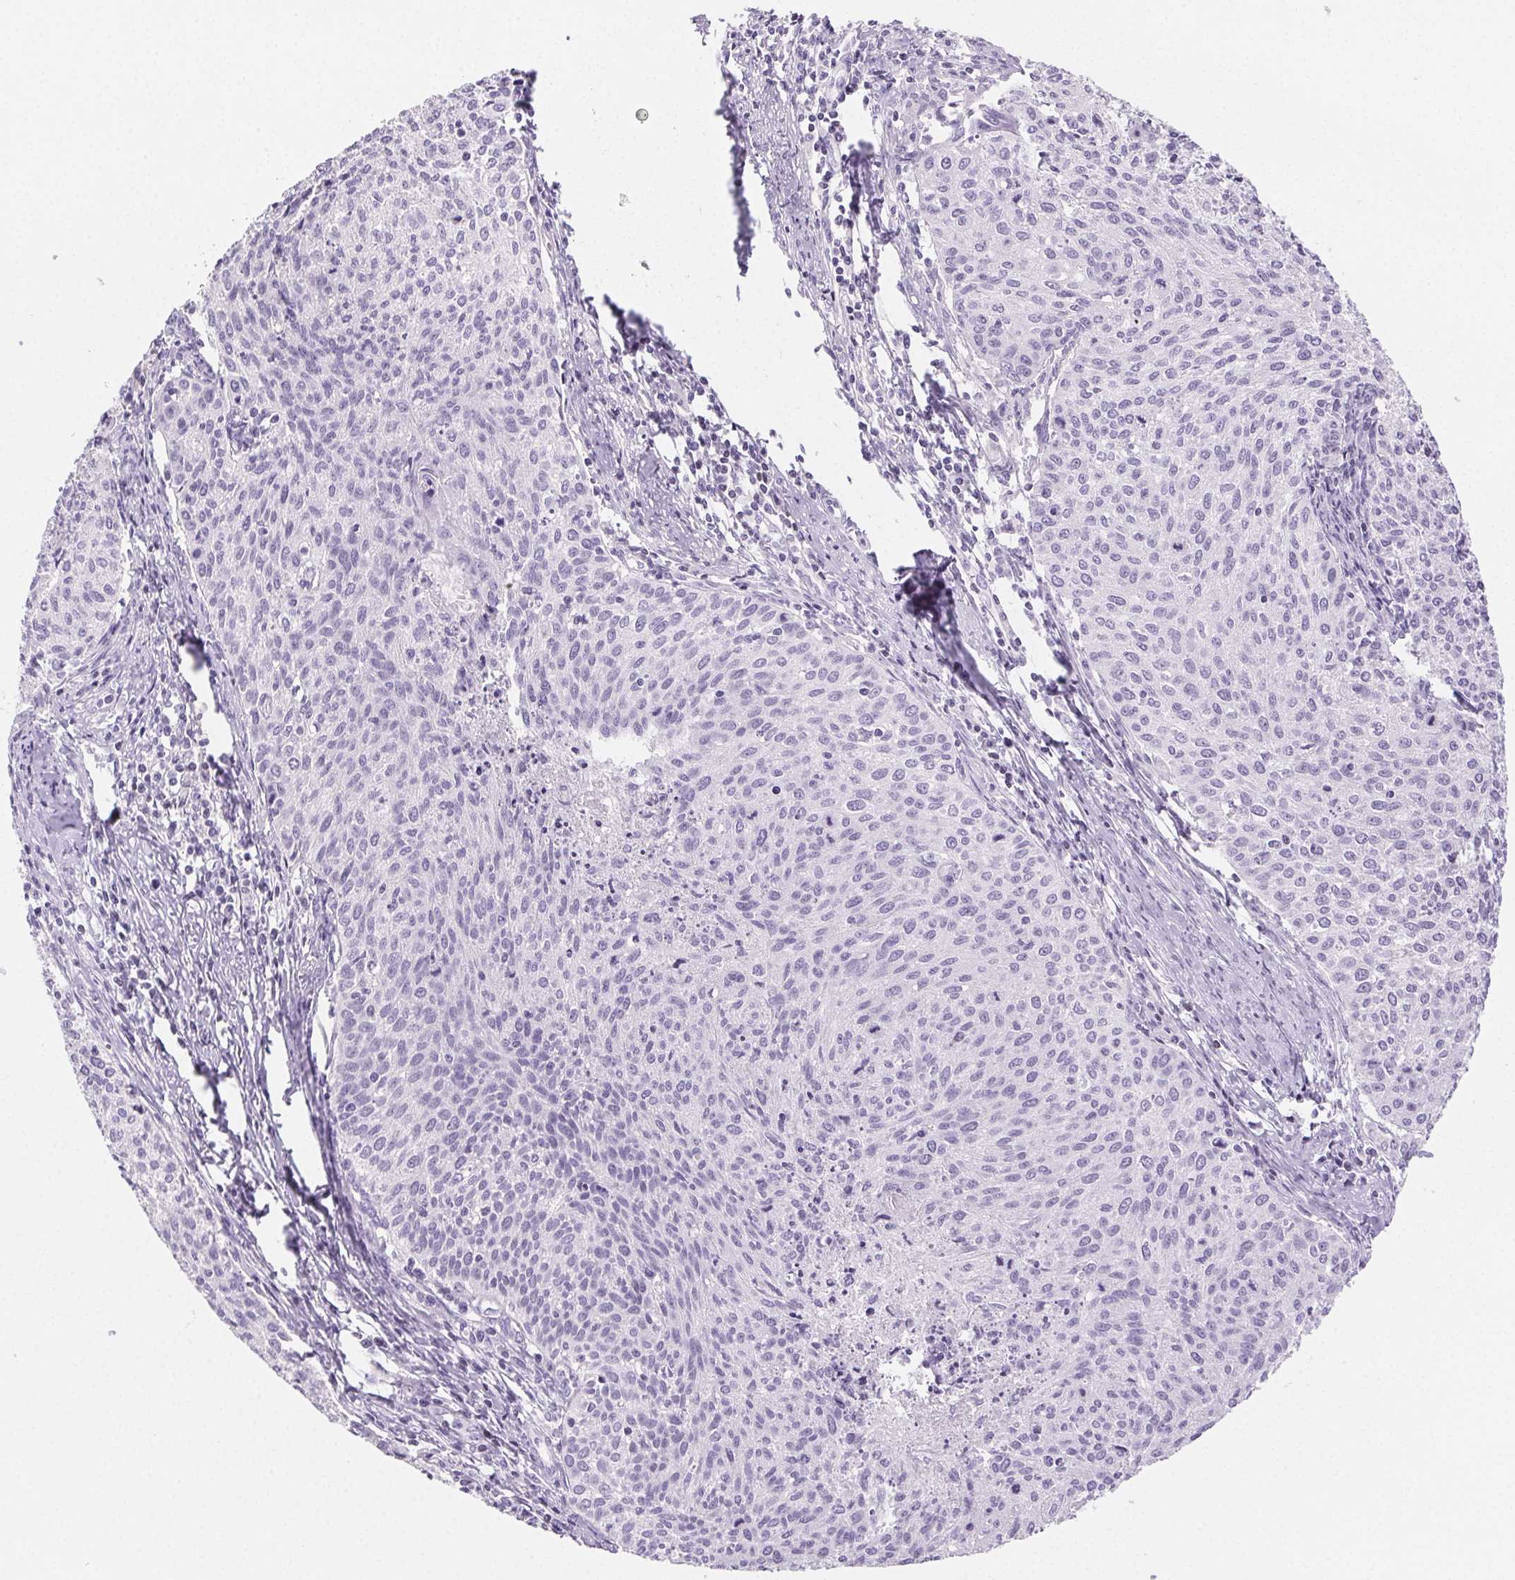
{"staining": {"intensity": "negative", "quantity": "none", "location": "none"}, "tissue": "cervical cancer", "cell_type": "Tumor cells", "image_type": "cancer", "snomed": [{"axis": "morphology", "description": "Squamous cell carcinoma, NOS"}, {"axis": "topography", "description": "Cervix"}], "caption": "Immunohistochemical staining of squamous cell carcinoma (cervical) reveals no significant staining in tumor cells.", "gene": "BEND2", "patient": {"sex": "female", "age": 38}}